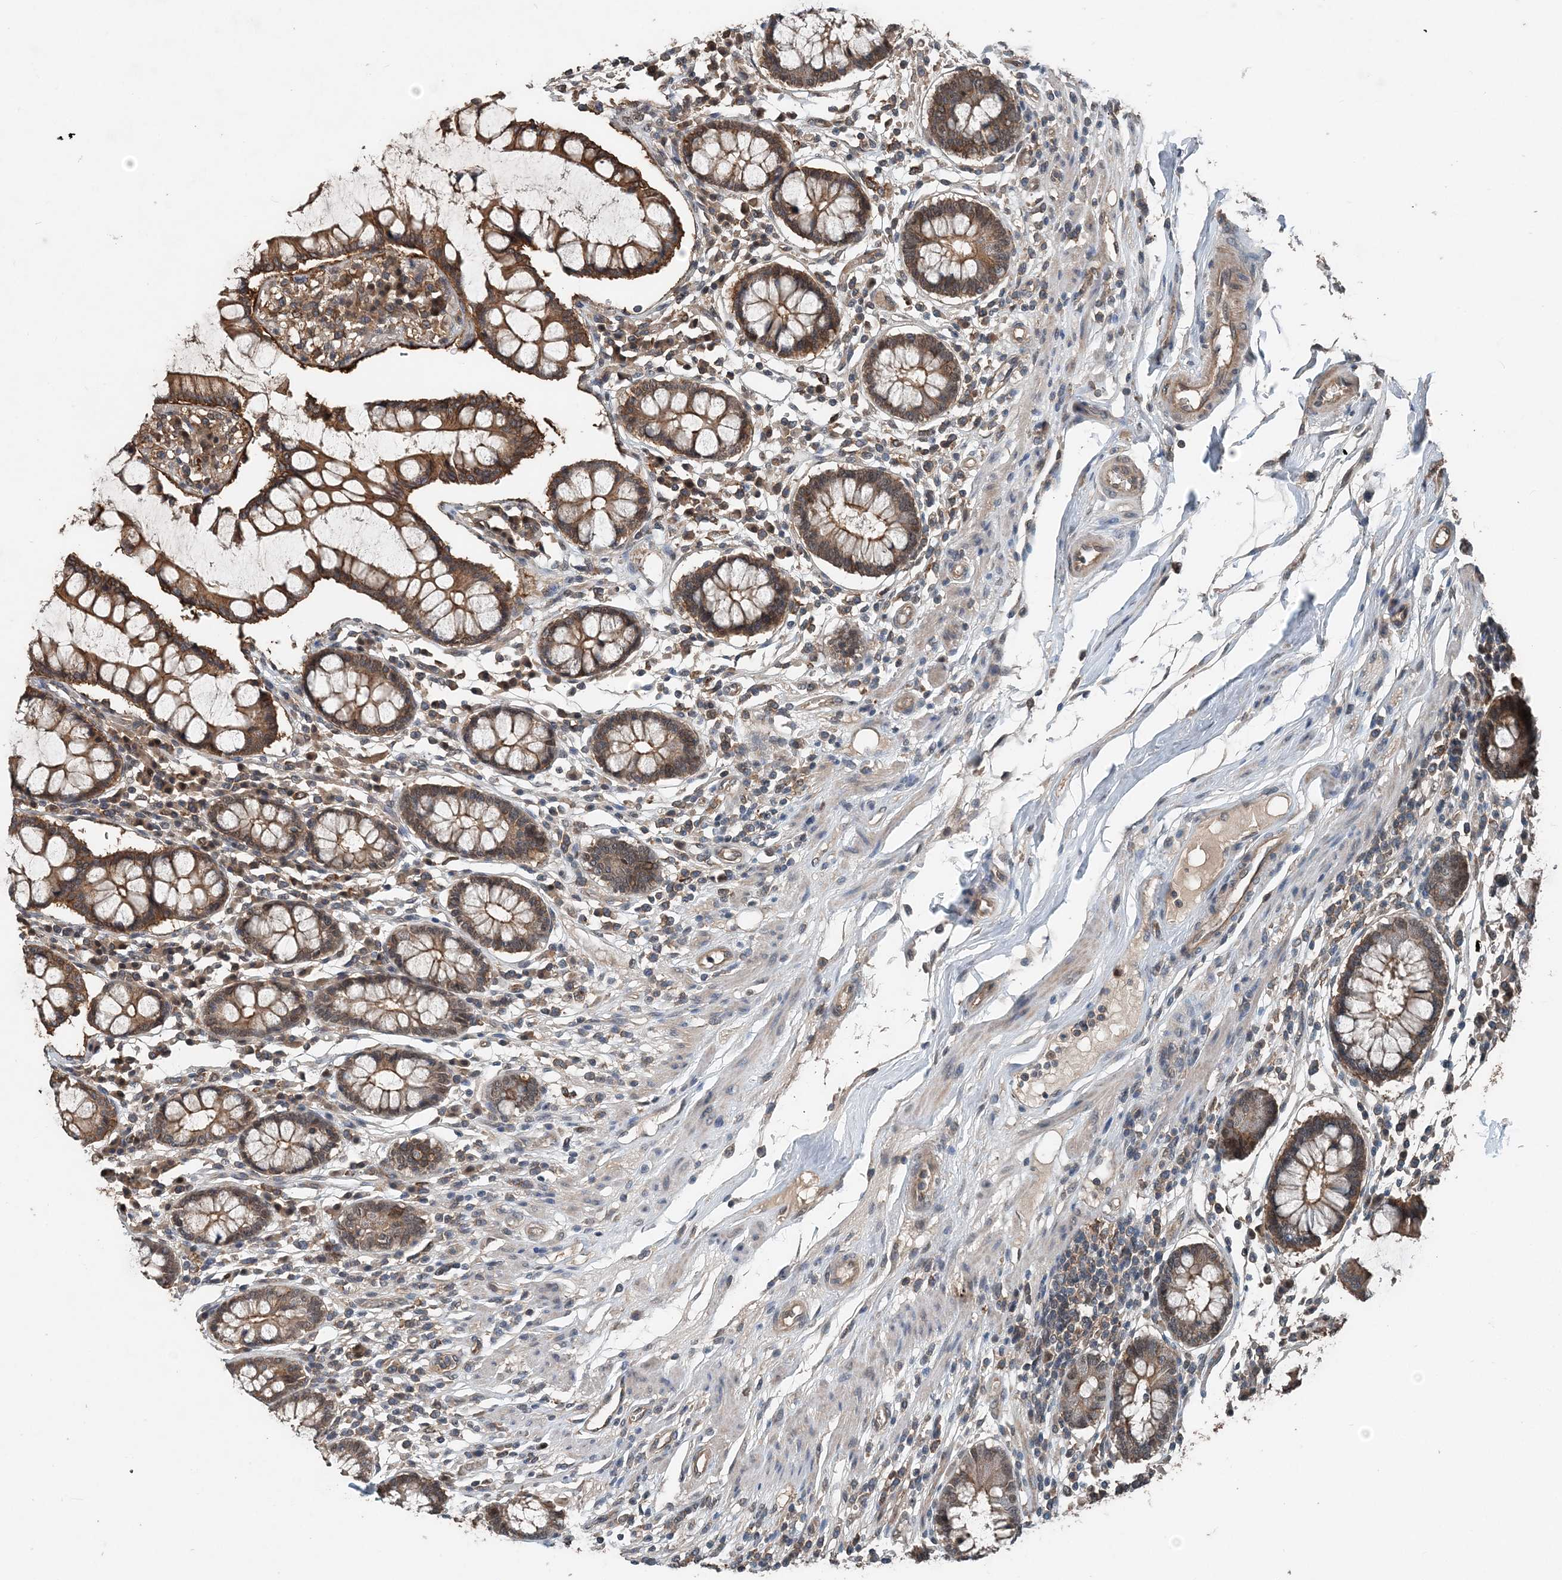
{"staining": {"intensity": "moderate", "quantity": ">75%", "location": "cytoplasmic/membranous"}, "tissue": "colon", "cell_type": "Endothelial cells", "image_type": "normal", "snomed": [{"axis": "morphology", "description": "Normal tissue, NOS"}, {"axis": "topography", "description": "Colon"}], "caption": "IHC micrograph of normal human colon stained for a protein (brown), which exhibits medium levels of moderate cytoplasmic/membranous positivity in about >75% of endothelial cells.", "gene": "SMPD3", "patient": {"sex": "female", "age": 79}}